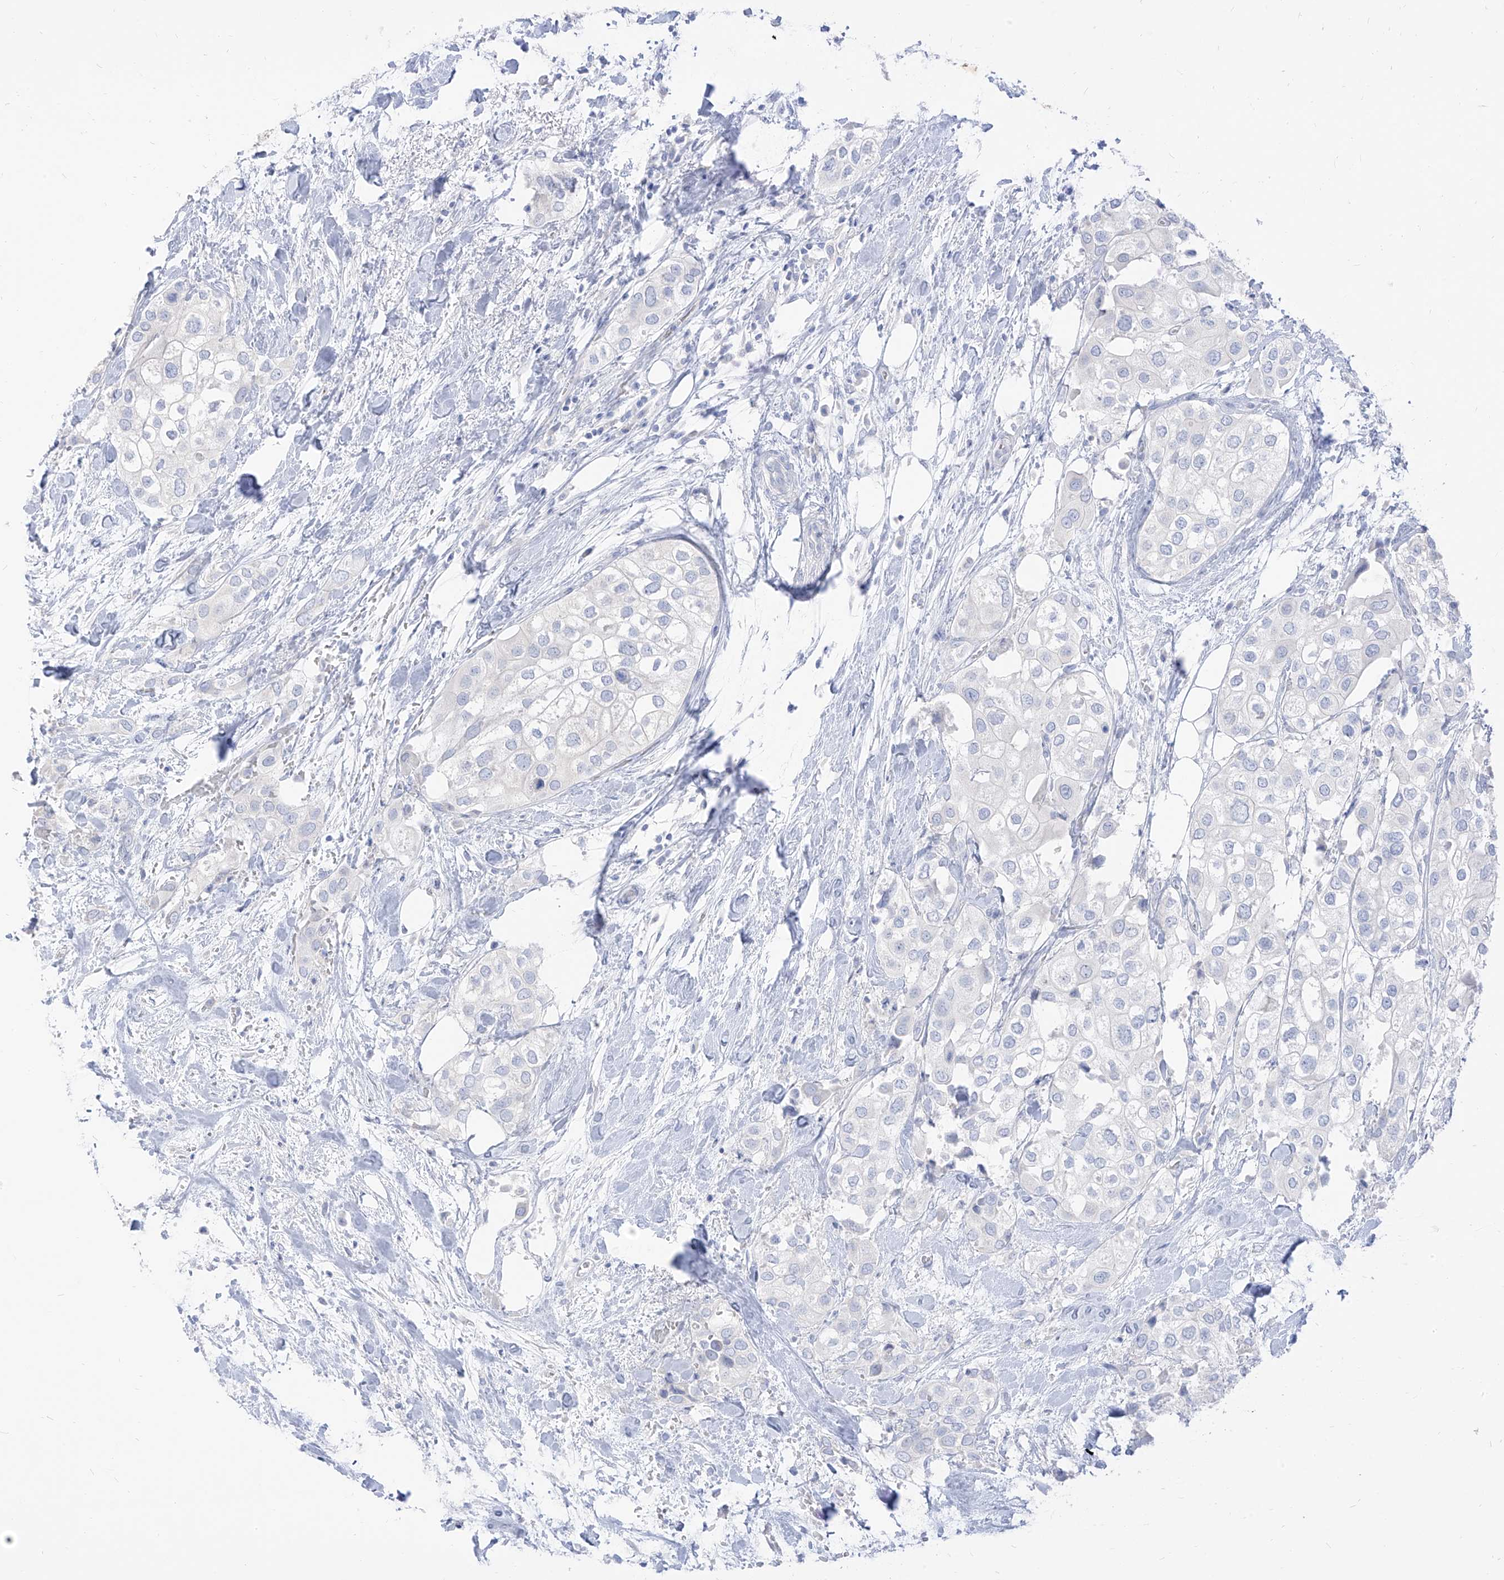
{"staining": {"intensity": "negative", "quantity": "none", "location": "none"}, "tissue": "urothelial cancer", "cell_type": "Tumor cells", "image_type": "cancer", "snomed": [{"axis": "morphology", "description": "Urothelial carcinoma, High grade"}, {"axis": "topography", "description": "Urinary bladder"}], "caption": "Immunohistochemistry of human urothelial cancer displays no staining in tumor cells.", "gene": "ARHGEF40", "patient": {"sex": "male", "age": 64}}